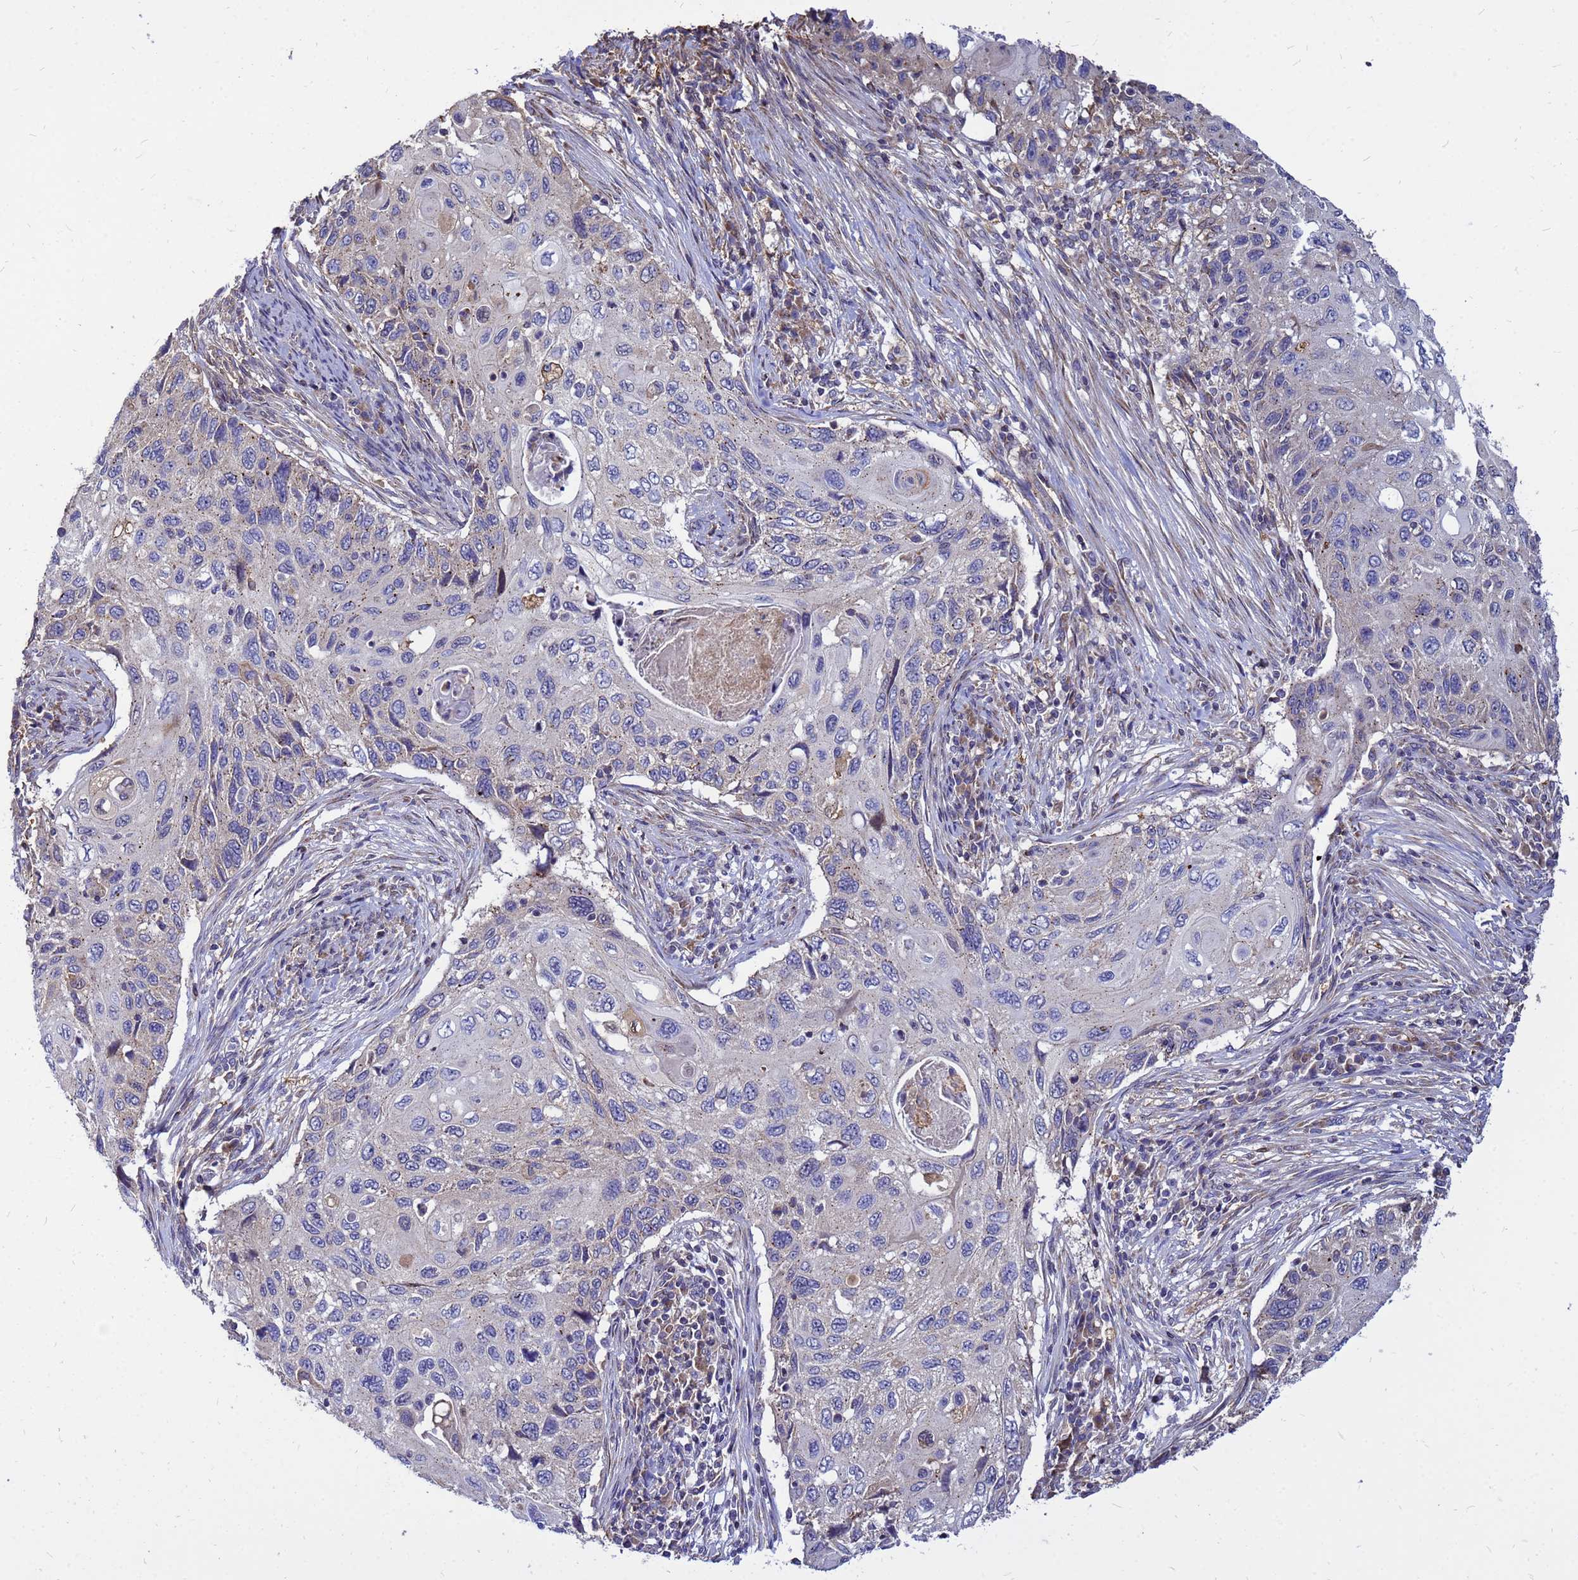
{"staining": {"intensity": "weak", "quantity": "<25%", "location": "cytoplasmic/membranous"}, "tissue": "cervical cancer", "cell_type": "Tumor cells", "image_type": "cancer", "snomed": [{"axis": "morphology", "description": "Squamous cell carcinoma, NOS"}, {"axis": "topography", "description": "Cervix"}], "caption": "Micrograph shows no significant protein staining in tumor cells of cervical squamous cell carcinoma.", "gene": "MOB2", "patient": {"sex": "female", "age": 70}}